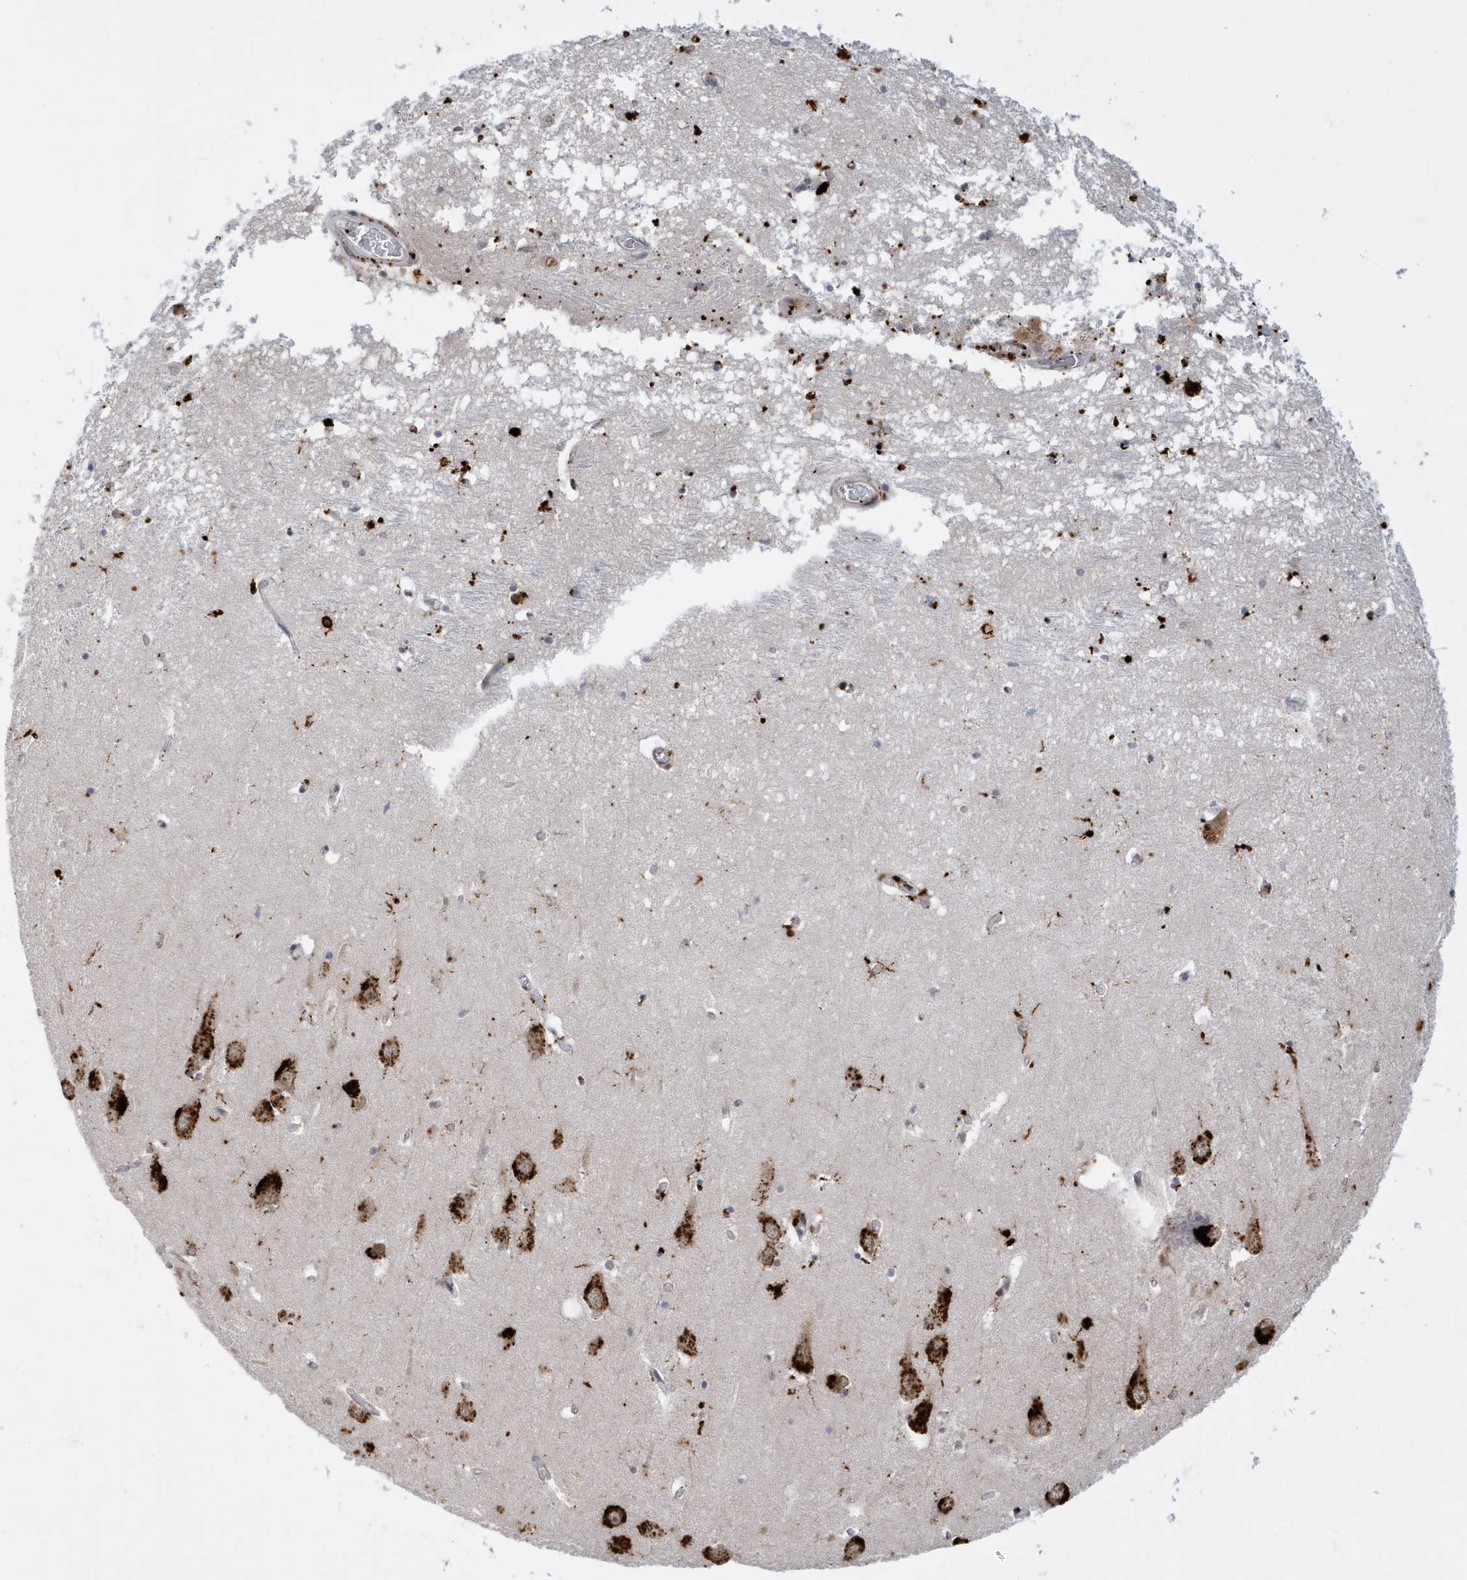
{"staining": {"intensity": "moderate", "quantity": "<25%", "location": "cytoplasmic/membranous"}, "tissue": "hippocampus", "cell_type": "Glial cells", "image_type": "normal", "snomed": [{"axis": "morphology", "description": "Normal tissue, NOS"}, {"axis": "topography", "description": "Hippocampus"}], "caption": "Protein staining reveals moderate cytoplasmic/membranous positivity in approximately <25% of glial cells in benign hippocampus. (brown staining indicates protein expression, while blue staining denotes nuclei).", "gene": "ZNF507", "patient": {"sex": "male", "age": 70}}